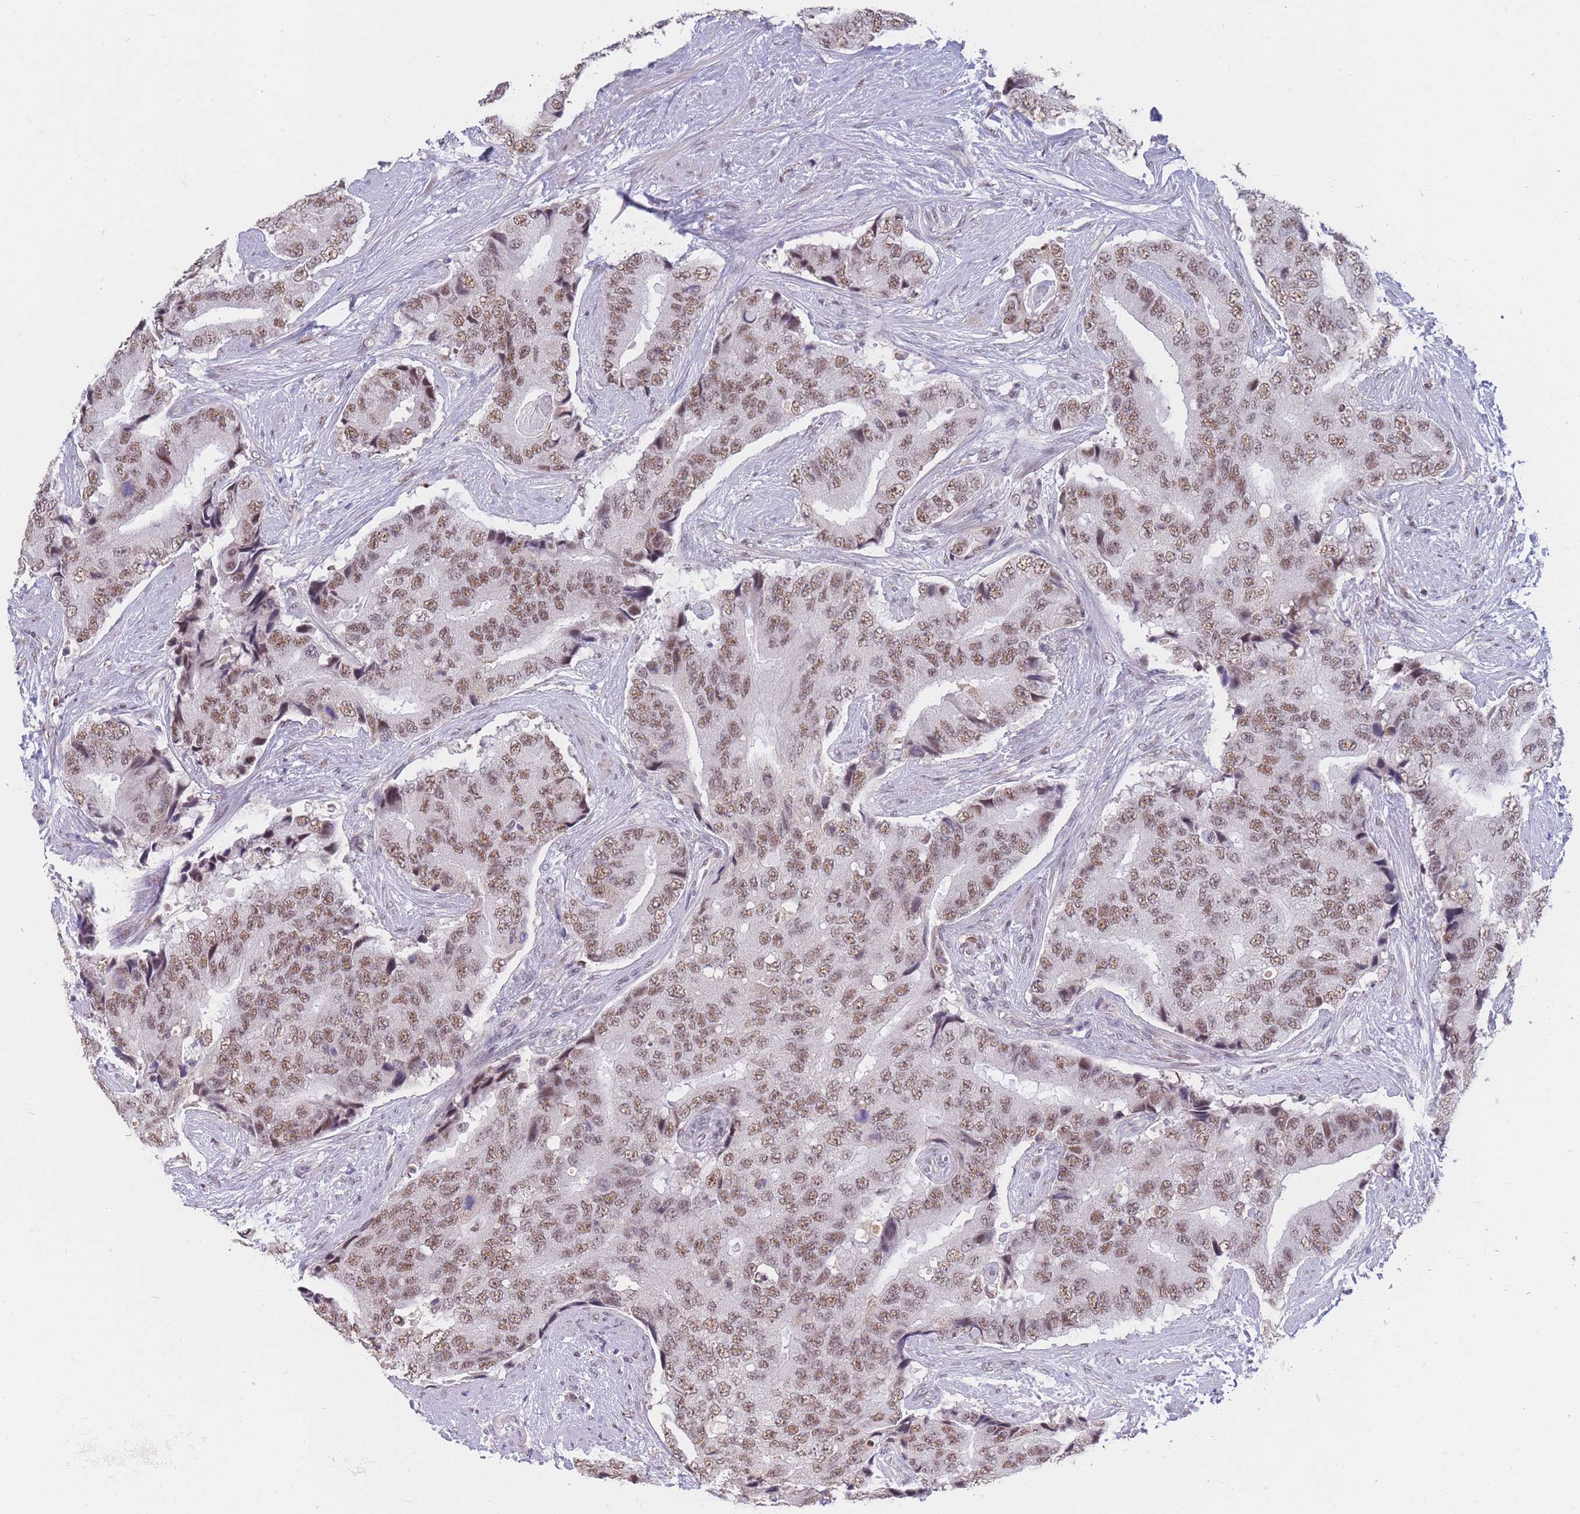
{"staining": {"intensity": "moderate", "quantity": ">75%", "location": "nuclear"}, "tissue": "prostate cancer", "cell_type": "Tumor cells", "image_type": "cancer", "snomed": [{"axis": "morphology", "description": "Adenocarcinoma, High grade"}, {"axis": "topography", "description": "Prostate"}], "caption": "Tumor cells exhibit medium levels of moderate nuclear positivity in about >75% of cells in prostate cancer (high-grade adenocarcinoma).", "gene": "SNRPA1", "patient": {"sex": "male", "age": 70}}